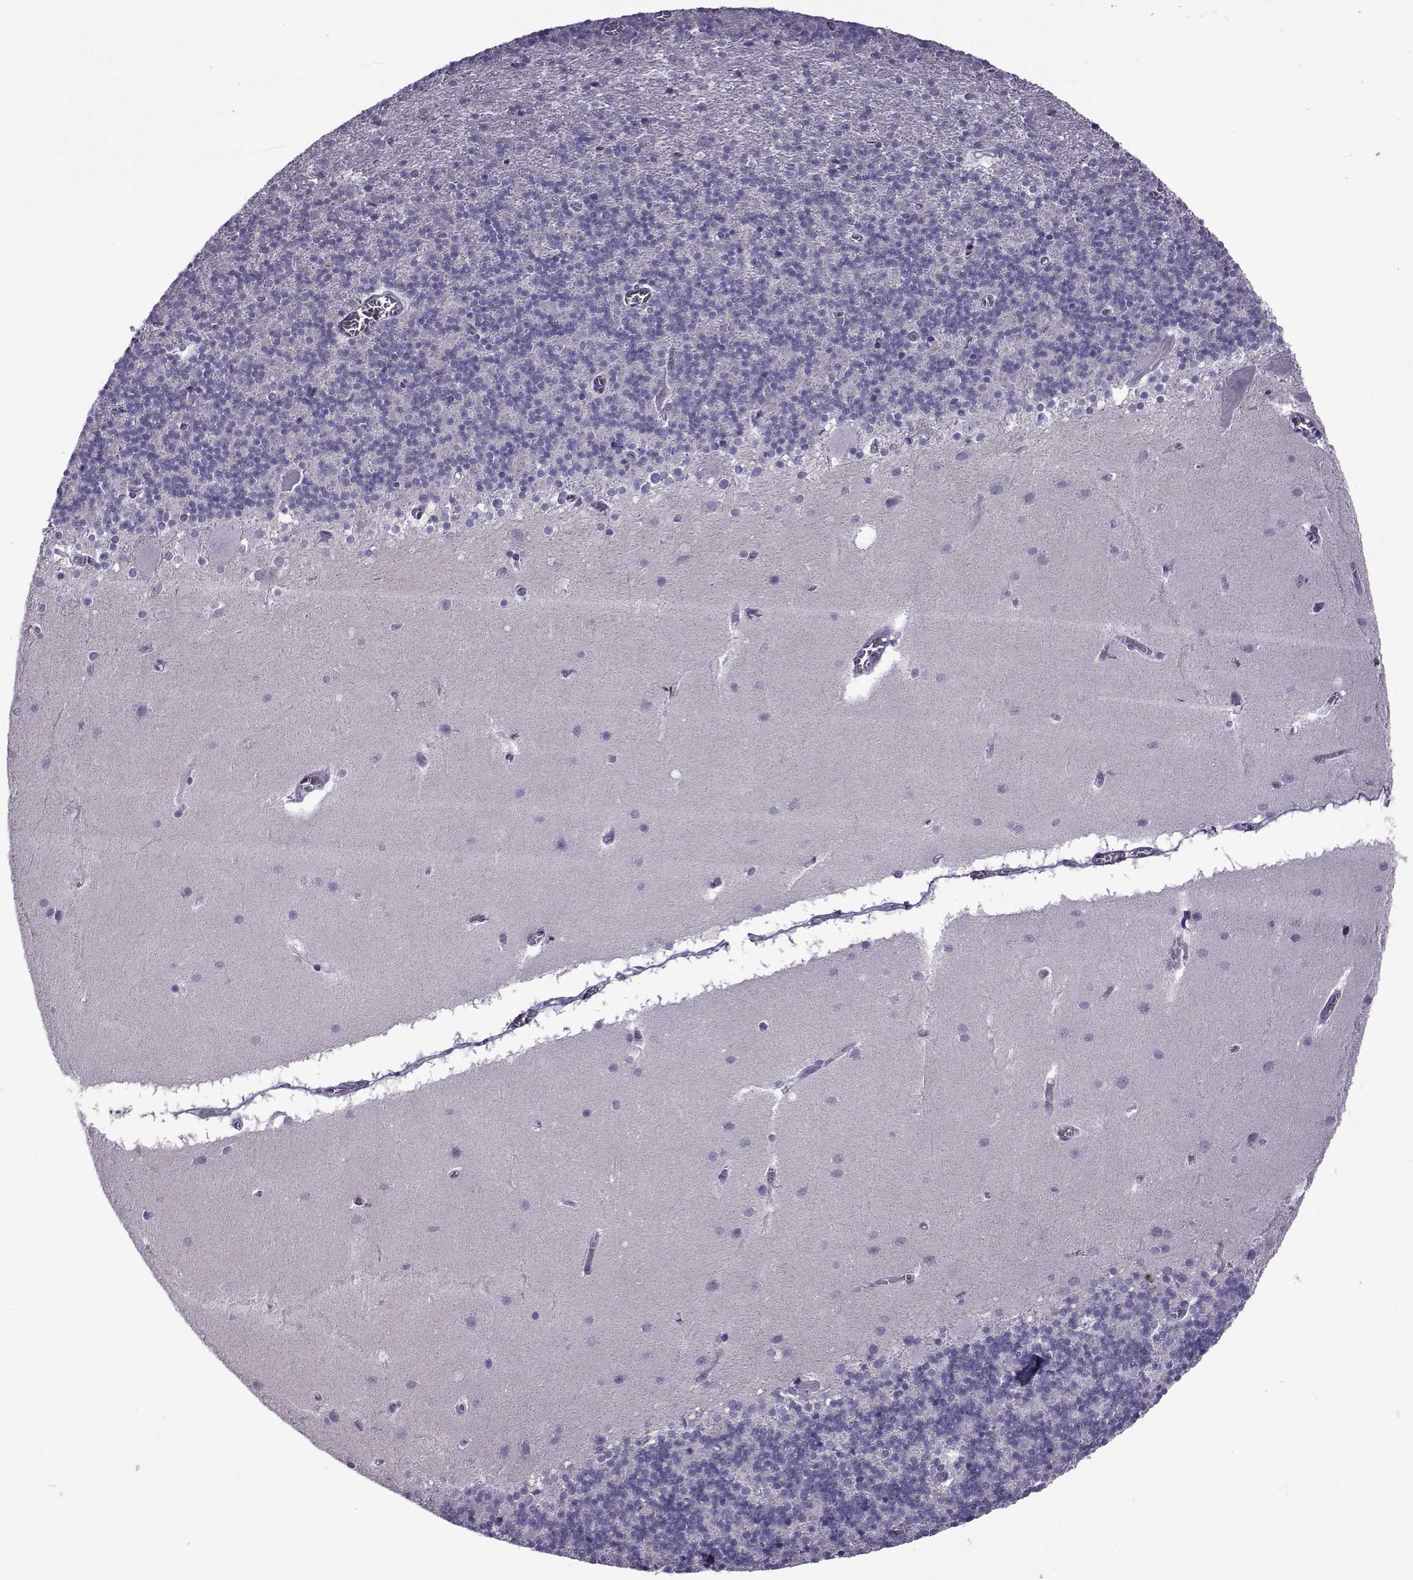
{"staining": {"intensity": "negative", "quantity": "none", "location": "none"}, "tissue": "cerebellum", "cell_type": "Cells in granular layer", "image_type": "normal", "snomed": [{"axis": "morphology", "description": "Normal tissue, NOS"}, {"axis": "topography", "description": "Cerebellum"}], "caption": "High magnification brightfield microscopy of benign cerebellum stained with DAB (brown) and counterstained with hematoxylin (blue): cells in granular layer show no significant positivity. (Stains: DAB (3,3'-diaminobenzidine) immunohistochemistry with hematoxylin counter stain, Microscopy: brightfield microscopy at high magnification).", "gene": "OIP5", "patient": {"sex": "male", "age": 70}}